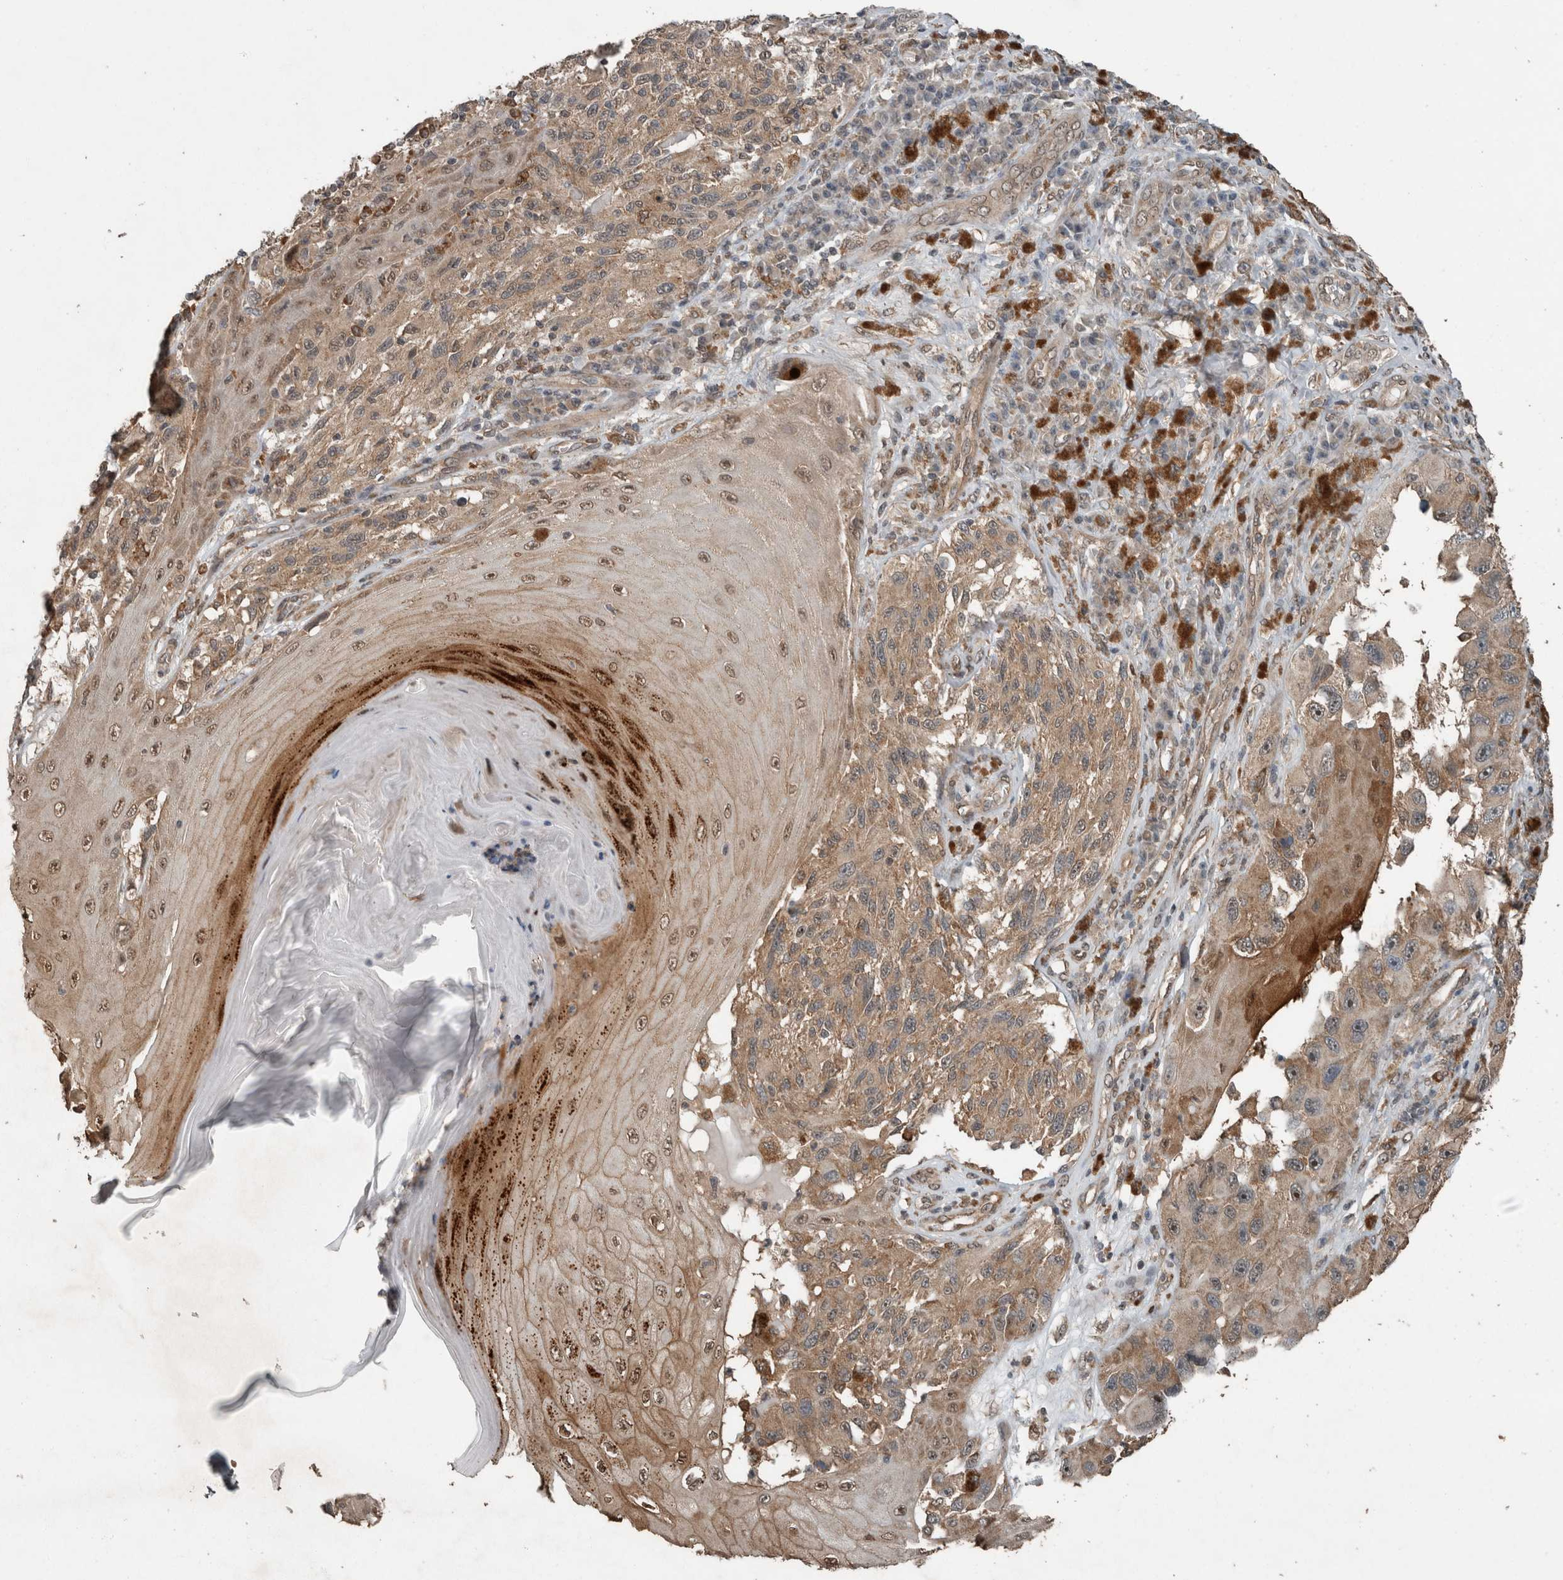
{"staining": {"intensity": "weak", "quantity": ">75%", "location": "cytoplasmic/membranous"}, "tissue": "melanoma", "cell_type": "Tumor cells", "image_type": "cancer", "snomed": [{"axis": "morphology", "description": "Malignant melanoma, NOS"}, {"axis": "topography", "description": "Skin"}], "caption": "Weak cytoplasmic/membranous staining is identified in about >75% of tumor cells in melanoma.", "gene": "MYO1E", "patient": {"sex": "female", "age": 73}}